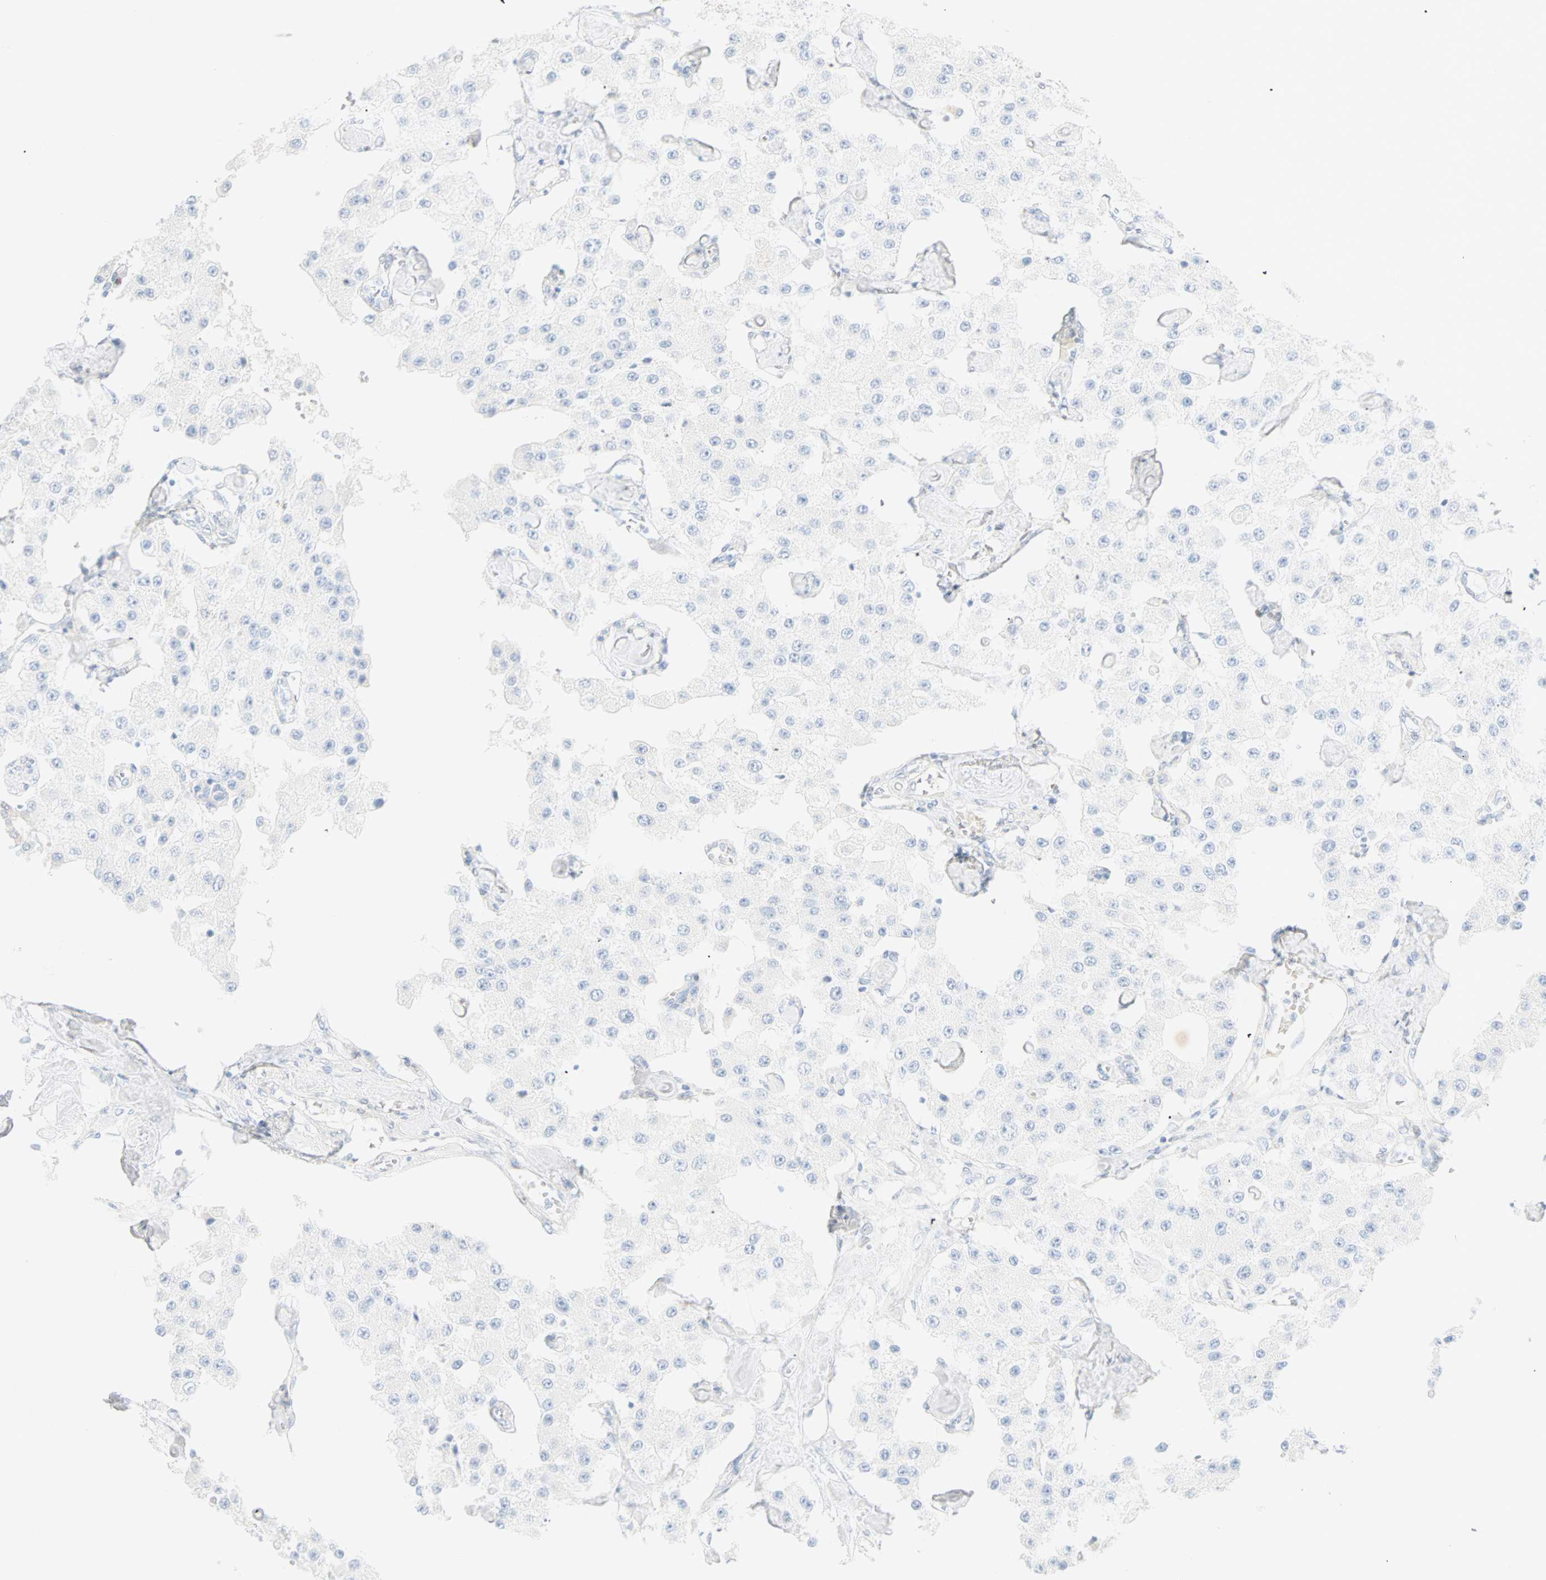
{"staining": {"intensity": "negative", "quantity": "none", "location": "none"}, "tissue": "carcinoid", "cell_type": "Tumor cells", "image_type": "cancer", "snomed": [{"axis": "morphology", "description": "Carcinoid, malignant, NOS"}, {"axis": "topography", "description": "Pancreas"}], "caption": "This is an IHC histopathology image of human carcinoid (malignant). There is no positivity in tumor cells.", "gene": "SELENBP1", "patient": {"sex": "male", "age": 41}}